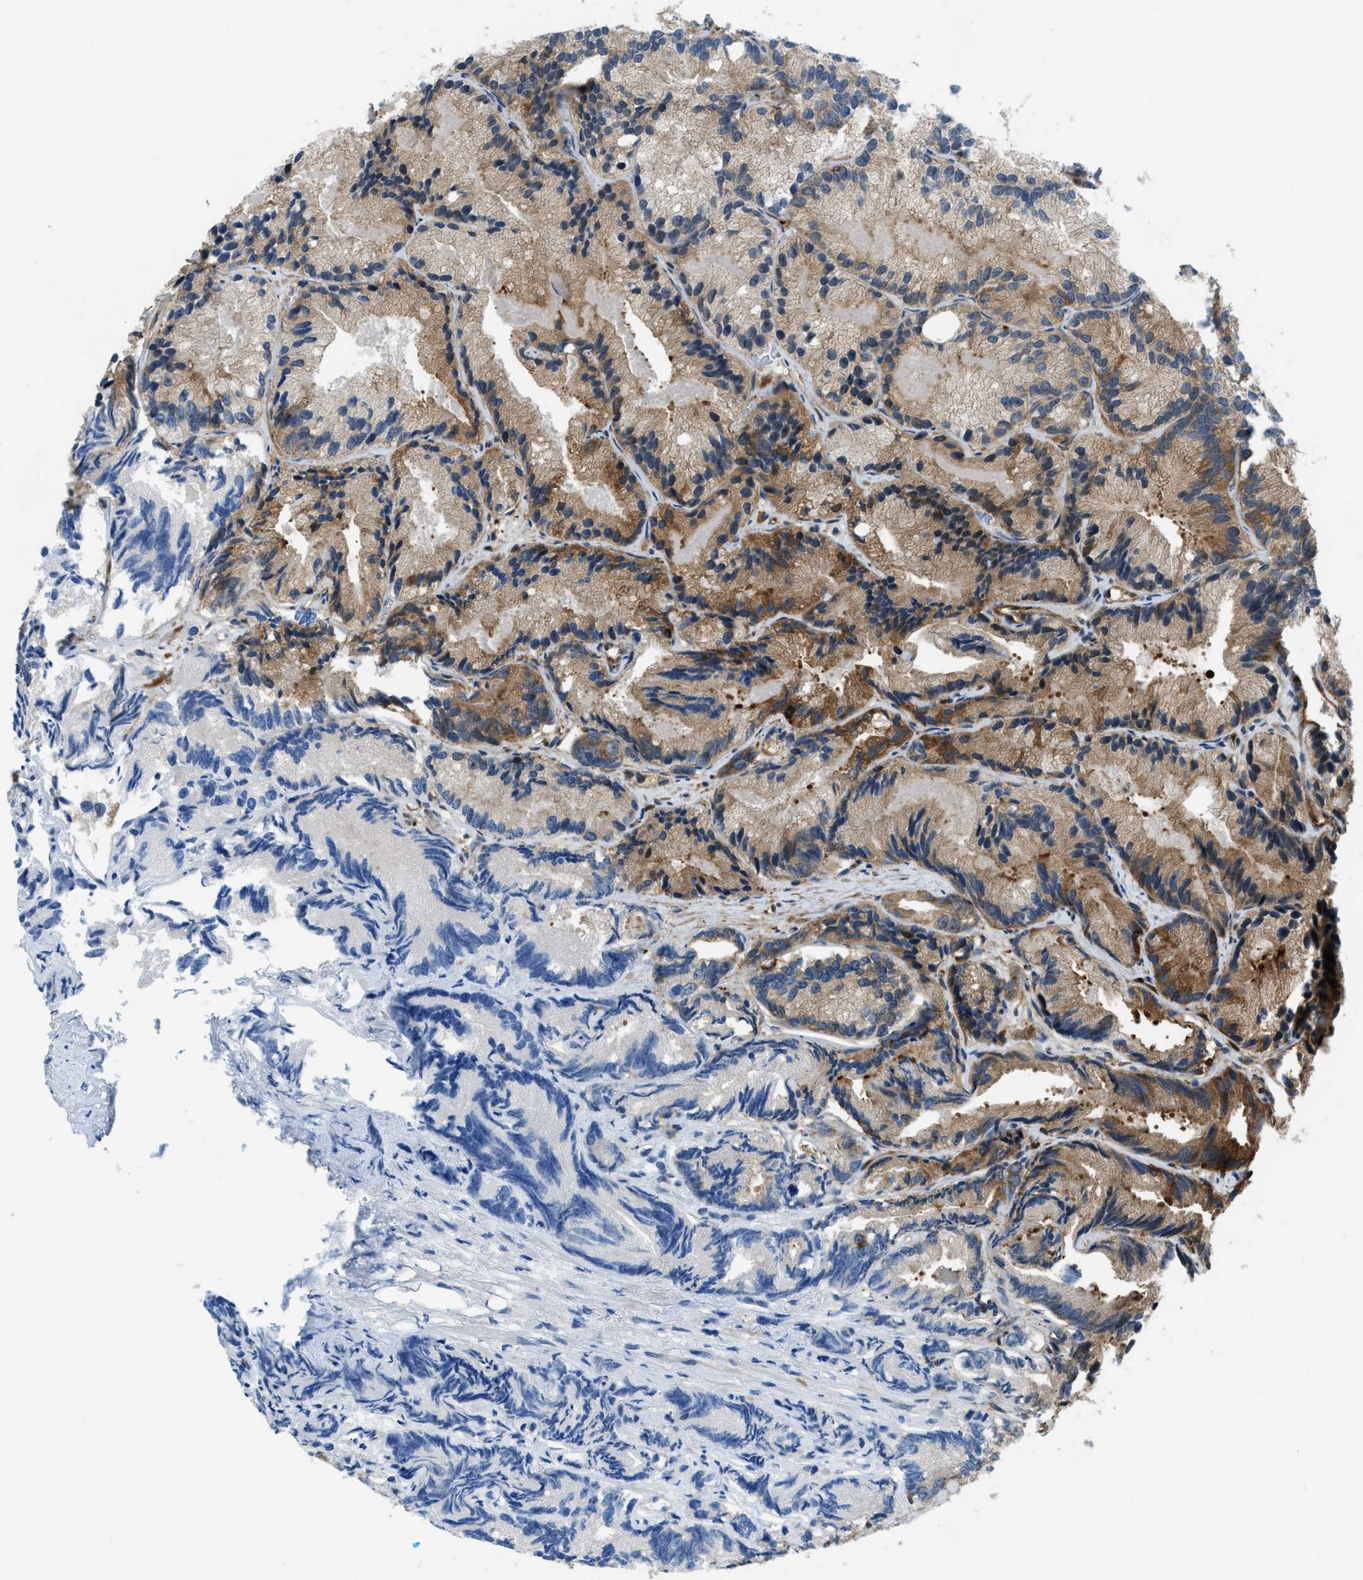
{"staining": {"intensity": "strong", "quantity": "<25%", "location": "cytoplasmic/membranous"}, "tissue": "prostate cancer", "cell_type": "Tumor cells", "image_type": "cancer", "snomed": [{"axis": "morphology", "description": "Adenocarcinoma, Low grade"}, {"axis": "topography", "description": "Prostate"}], "caption": "Immunohistochemical staining of prostate cancer exhibits medium levels of strong cytoplasmic/membranous expression in approximately <25% of tumor cells. (DAB IHC with brightfield microscopy, high magnification).", "gene": "PFKP", "patient": {"sex": "male", "age": 89}}